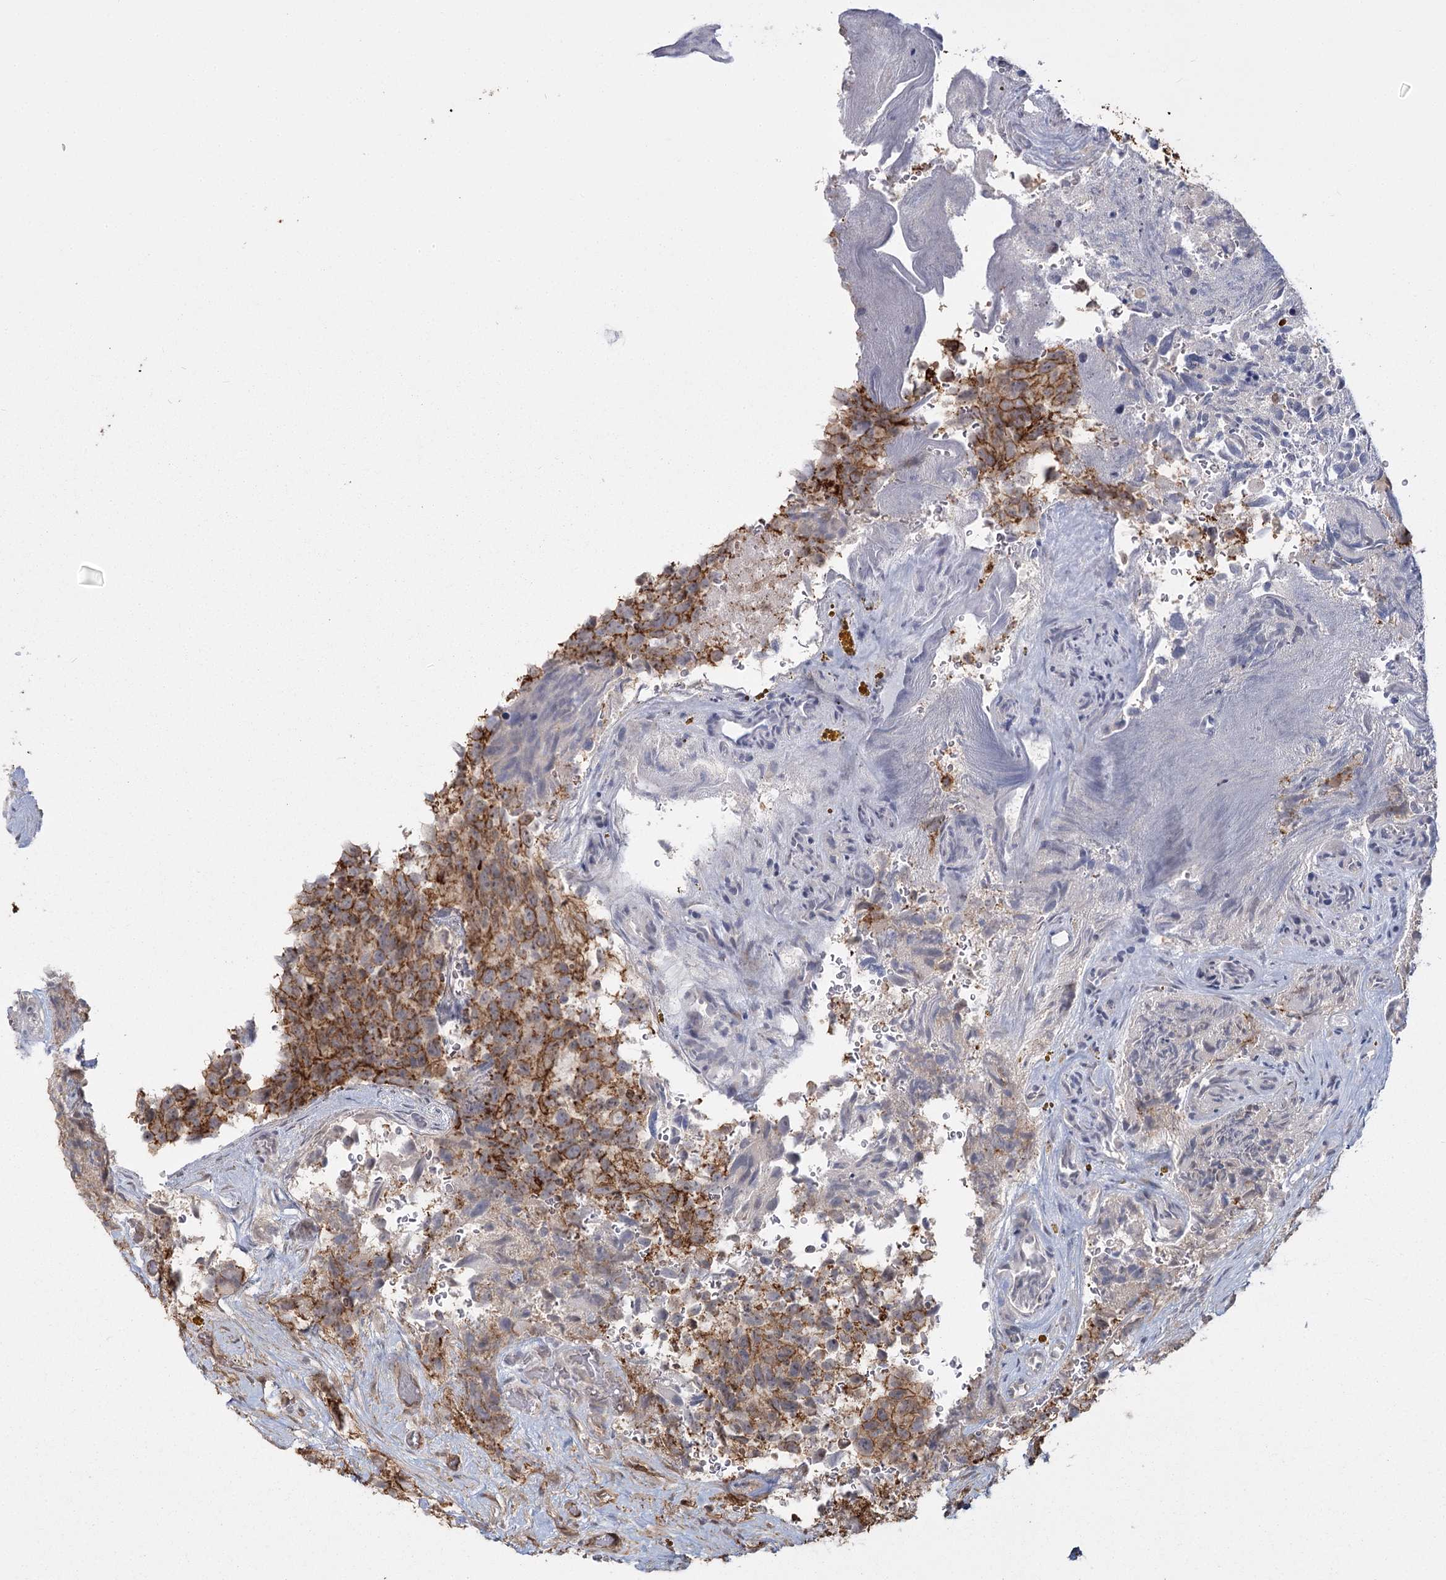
{"staining": {"intensity": "weak", "quantity": ">75%", "location": "cytoplasmic/membranous"}, "tissue": "glioma", "cell_type": "Tumor cells", "image_type": "cancer", "snomed": [{"axis": "morphology", "description": "Glioma, malignant, High grade"}, {"axis": "topography", "description": "Brain"}], "caption": "Human malignant glioma (high-grade) stained for a protein (brown) shows weak cytoplasmic/membranous positive expression in about >75% of tumor cells.", "gene": "RPP14", "patient": {"sex": "male", "age": 69}}